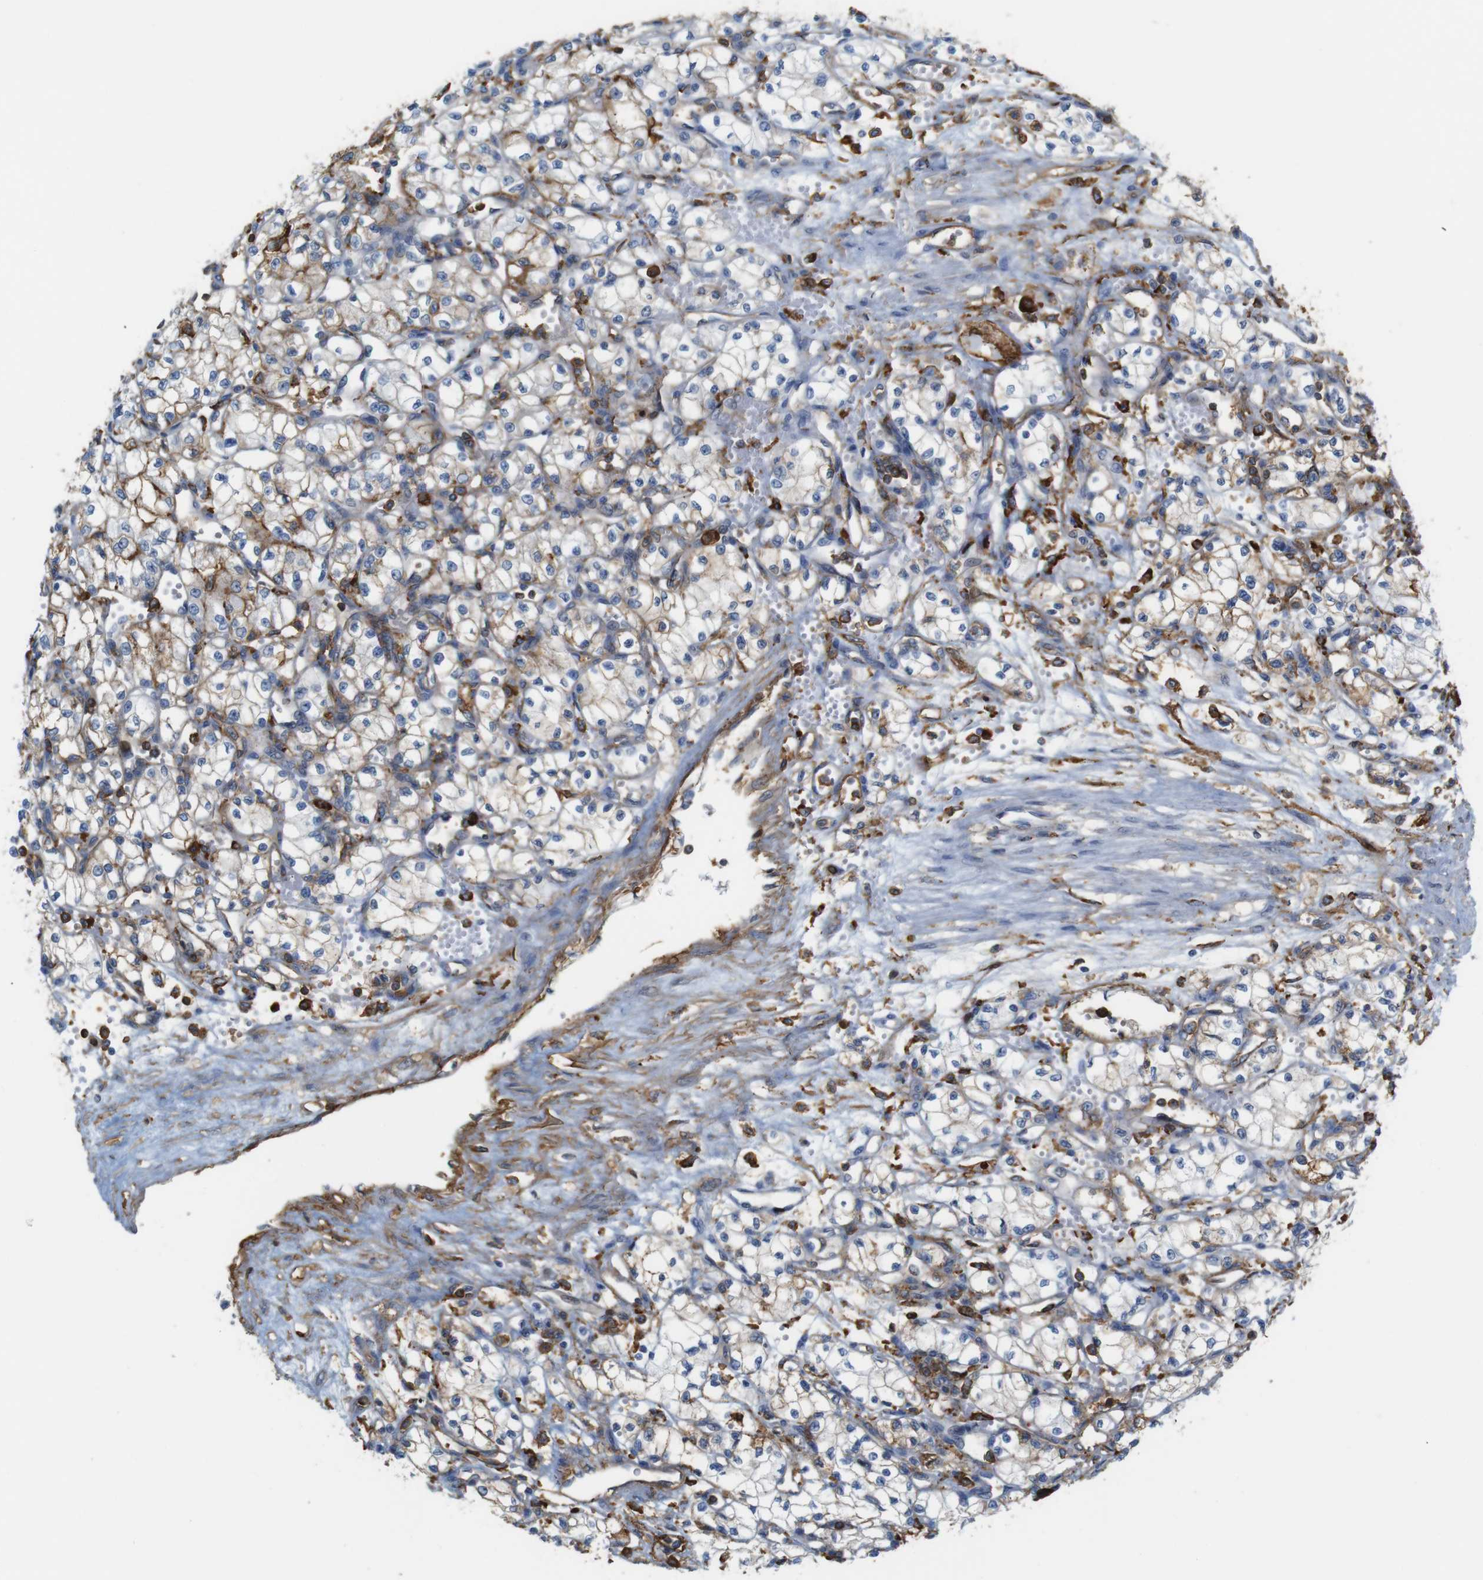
{"staining": {"intensity": "weak", "quantity": "<25%", "location": "cytoplasmic/membranous"}, "tissue": "renal cancer", "cell_type": "Tumor cells", "image_type": "cancer", "snomed": [{"axis": "morphology", "description": "Normal tissue, NOS"}, {"axis": "morphology", "description": "Adenocarcinoma, NOS"}, {"axis": "topography", "description": "Kidney"}], "caption": "An image of human renal cancer (adenocarcinoma) is negative for staining in tumor cells.", "gene": "ANXA1", "patient": {"sex": "male", "age": 59}}